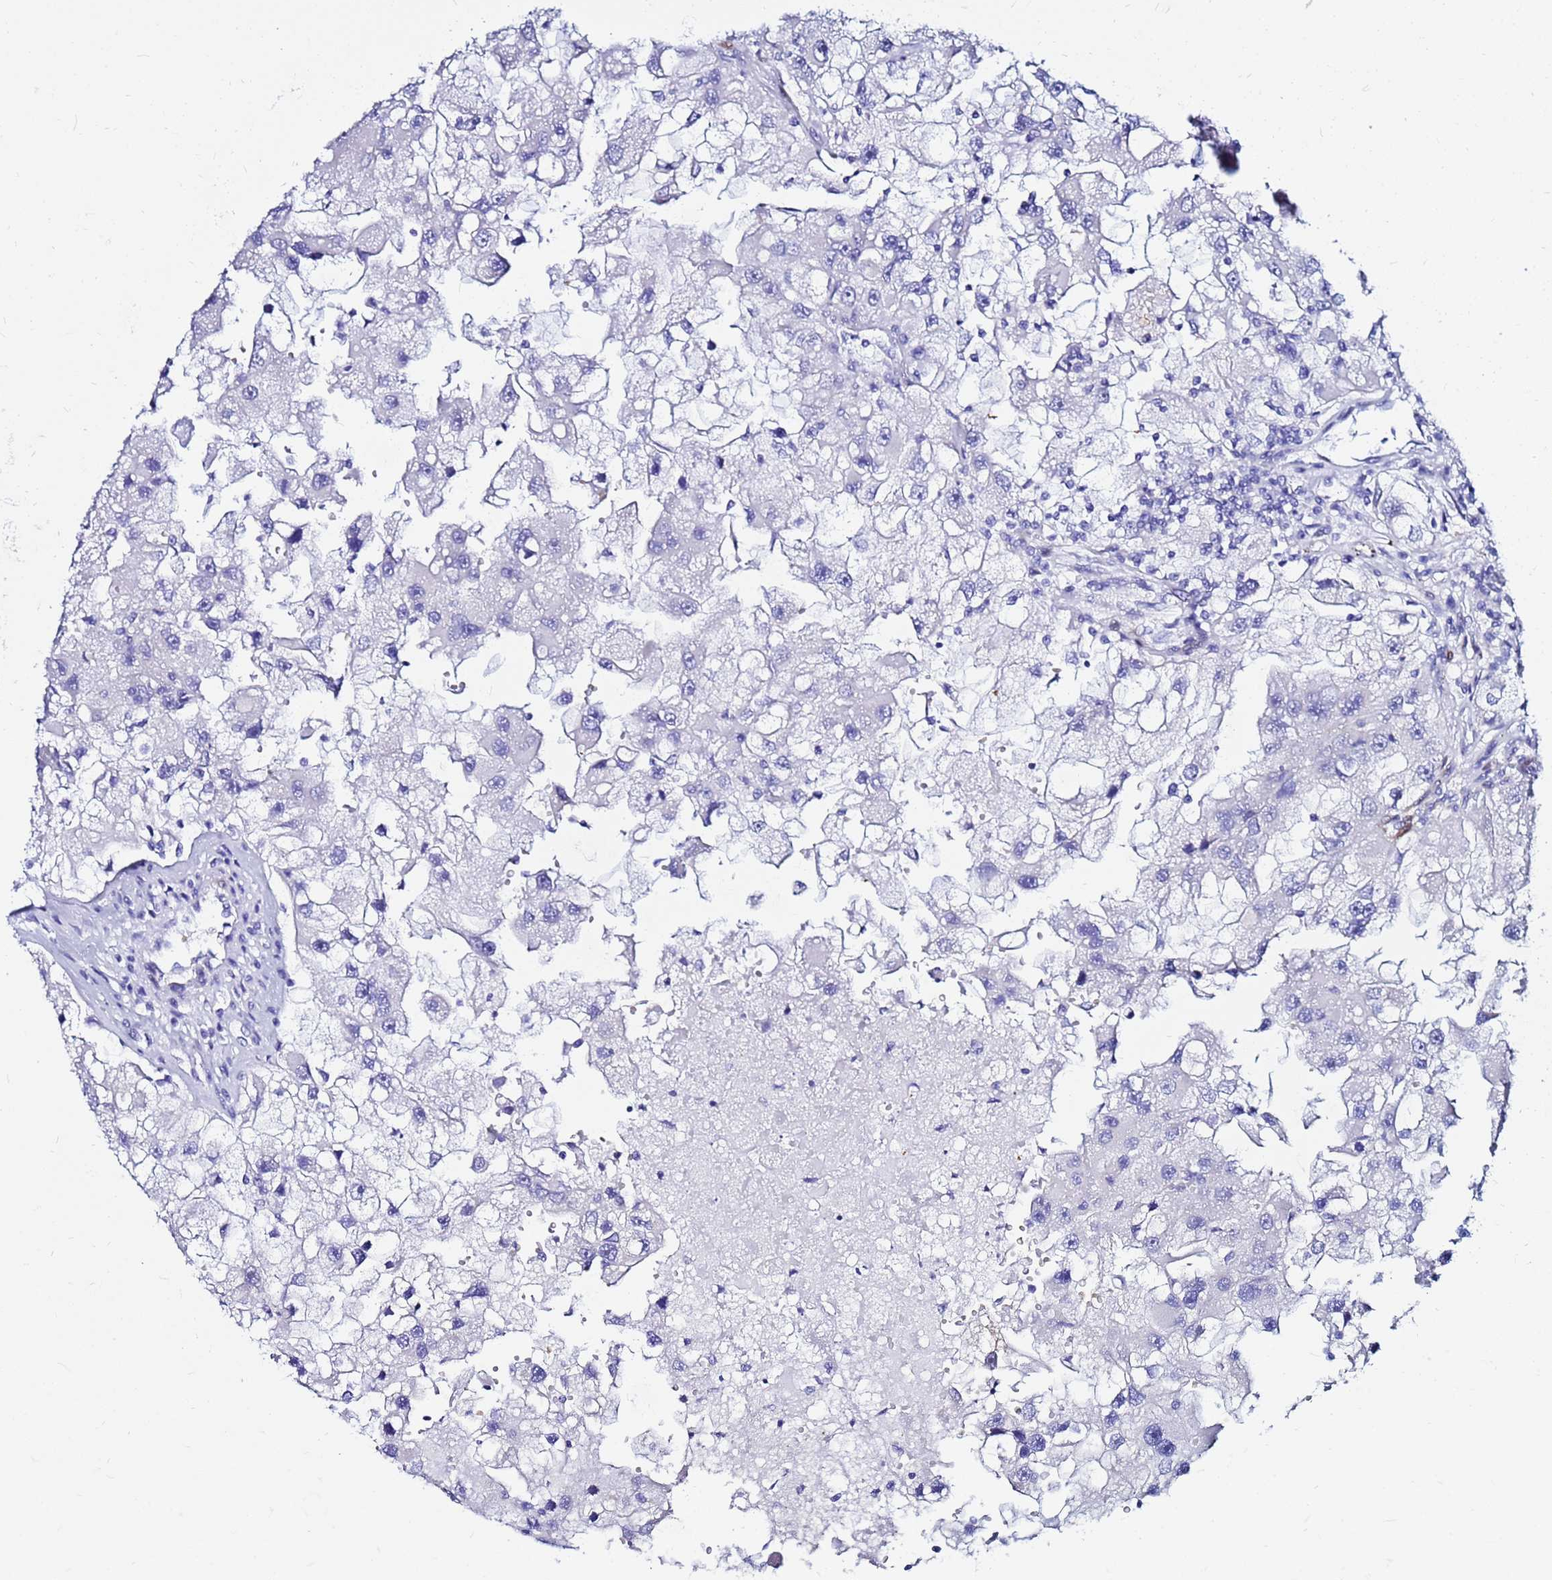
{"staining": {"intensity": "negative", "quantity": "none", "location": "none"}, "tissue": "renal cancer", "cell_type": "Tumor cells", "image_type": "cancer", "snomed": [{"axis": "morphology", "description": "Adenocarcinoma, NOS"}, {"axis": "topography", "description": "Kidney"}], "caption": "Photomicrograph shows no protein positivity in tumor cells of renal cancer tissue.", "gene": "PPP1R14C", "patient": {"sex": "male", "age": 63}}